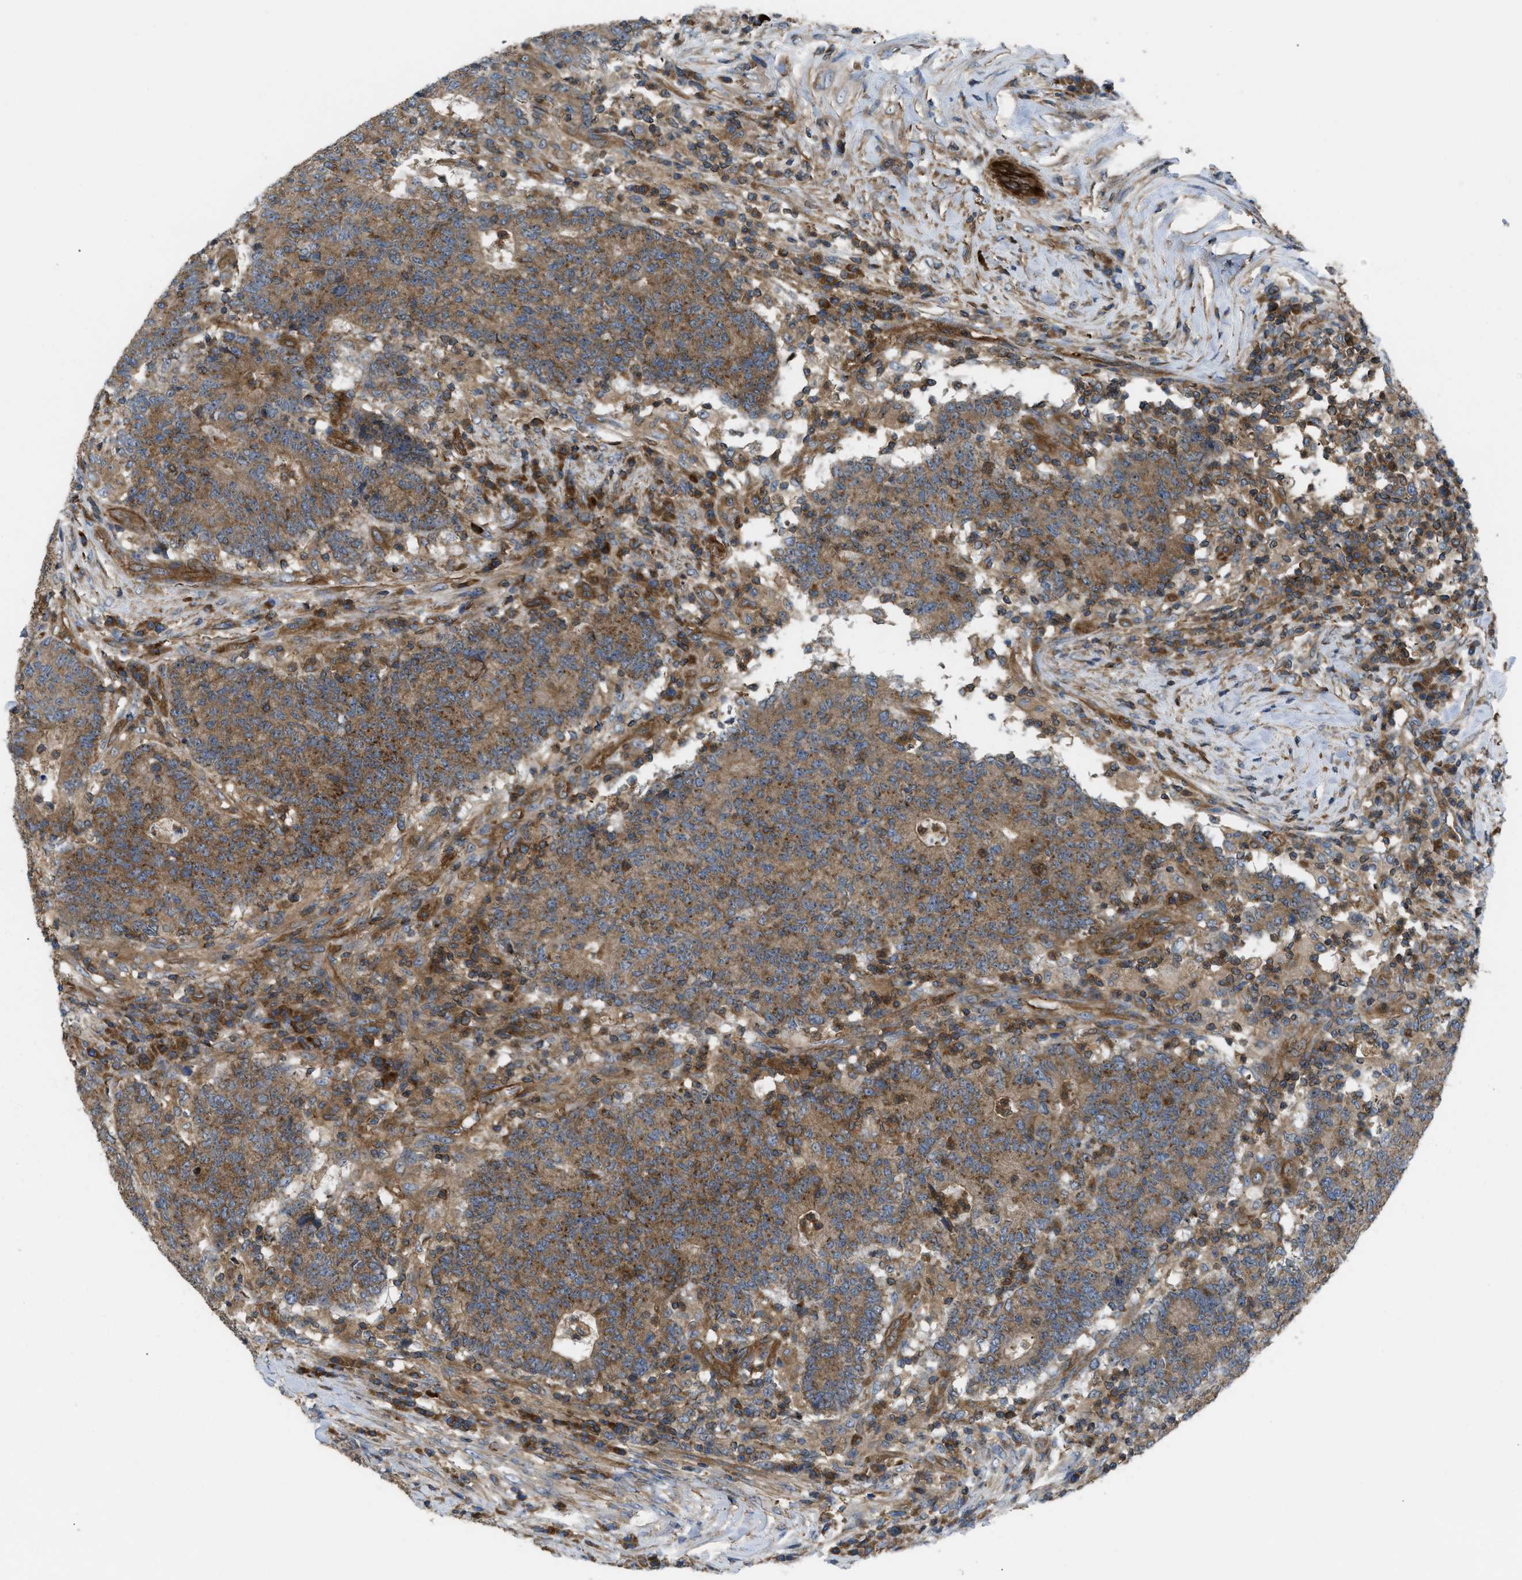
{"staining": {"intensity": "moderate", "quantity": ">75%", "location": "cytoplasmic/membranous"}, "tissue": "colorectal cancer", "cell_type": "Tumor cells", "image_type": "cancer", "snomed": [{"axis": "morphology", "description": "Normal tissue, NOS"}, {"axis": "morphology", "description": "Adenocarcinoma, NOS"}, {"axis": "topography", "description": "Colon"}], "caption": "A medium amount of moderate cytoplasmic/membranous staining is present in about >75% of tumor cells in colorectal cancer tissue.", "gene": "ATP2A3", "patient": {"sex": "female", "age": 75}}